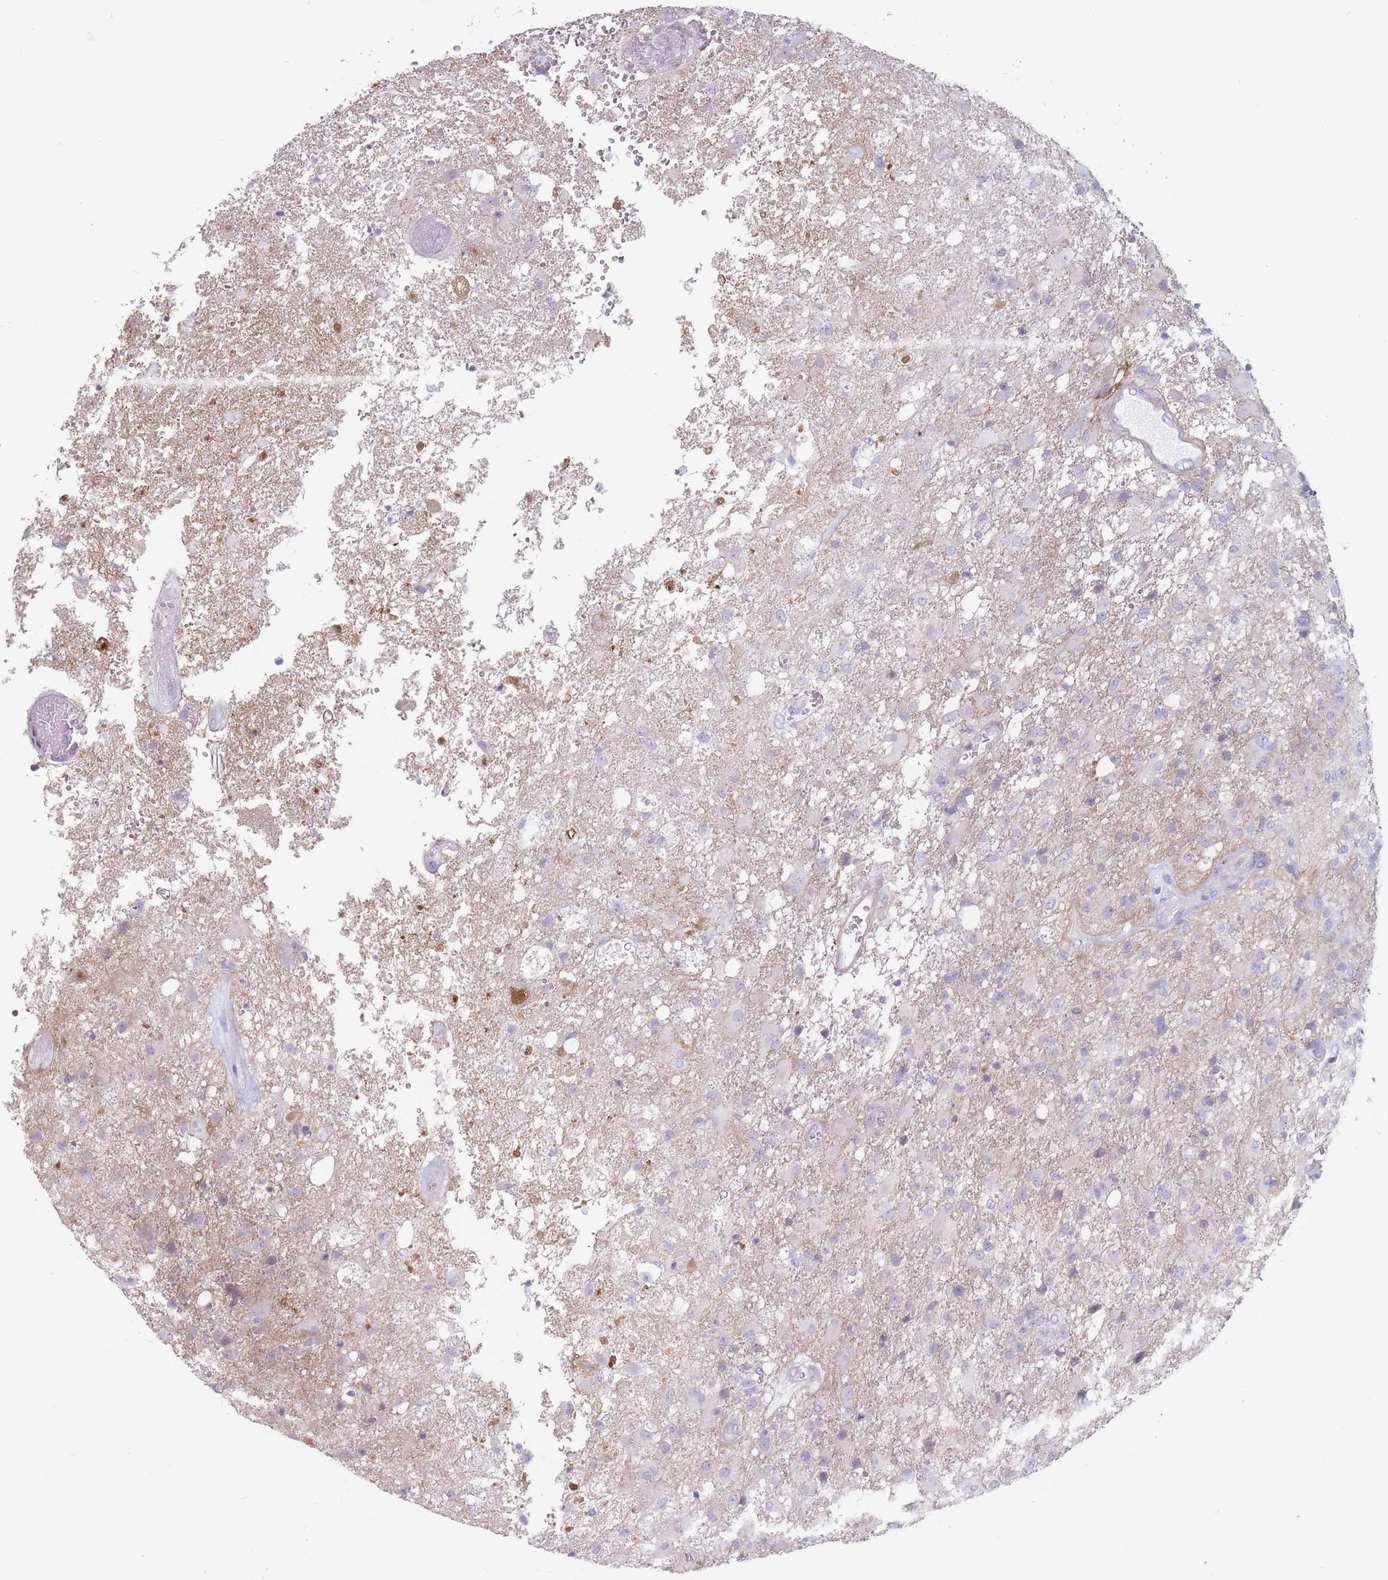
{"staining": {"intensity": "negative", "quantity": "none", "location": "none"}, "tissue": "glioma", "cell_type": "Tumor cells", "image_type": "cancer", "snomed": [{"axis": "morphology", "description": "Glioma, malignant, High grade"}, {"axis": "topography", "description": "Brain"}], "caption": "Image shows no protein expression in tumor cells of high-grade glioma (malignant) tissue. Brightfield microscopy of immunohistochemistry (IHC) stained with DAB (3,3'-diaminobenzidine) (brown) and hematoxylin (blue), captured at high magnification.", "gene": "PLPP1", "patient": {"sex": "female", "age": 74}}